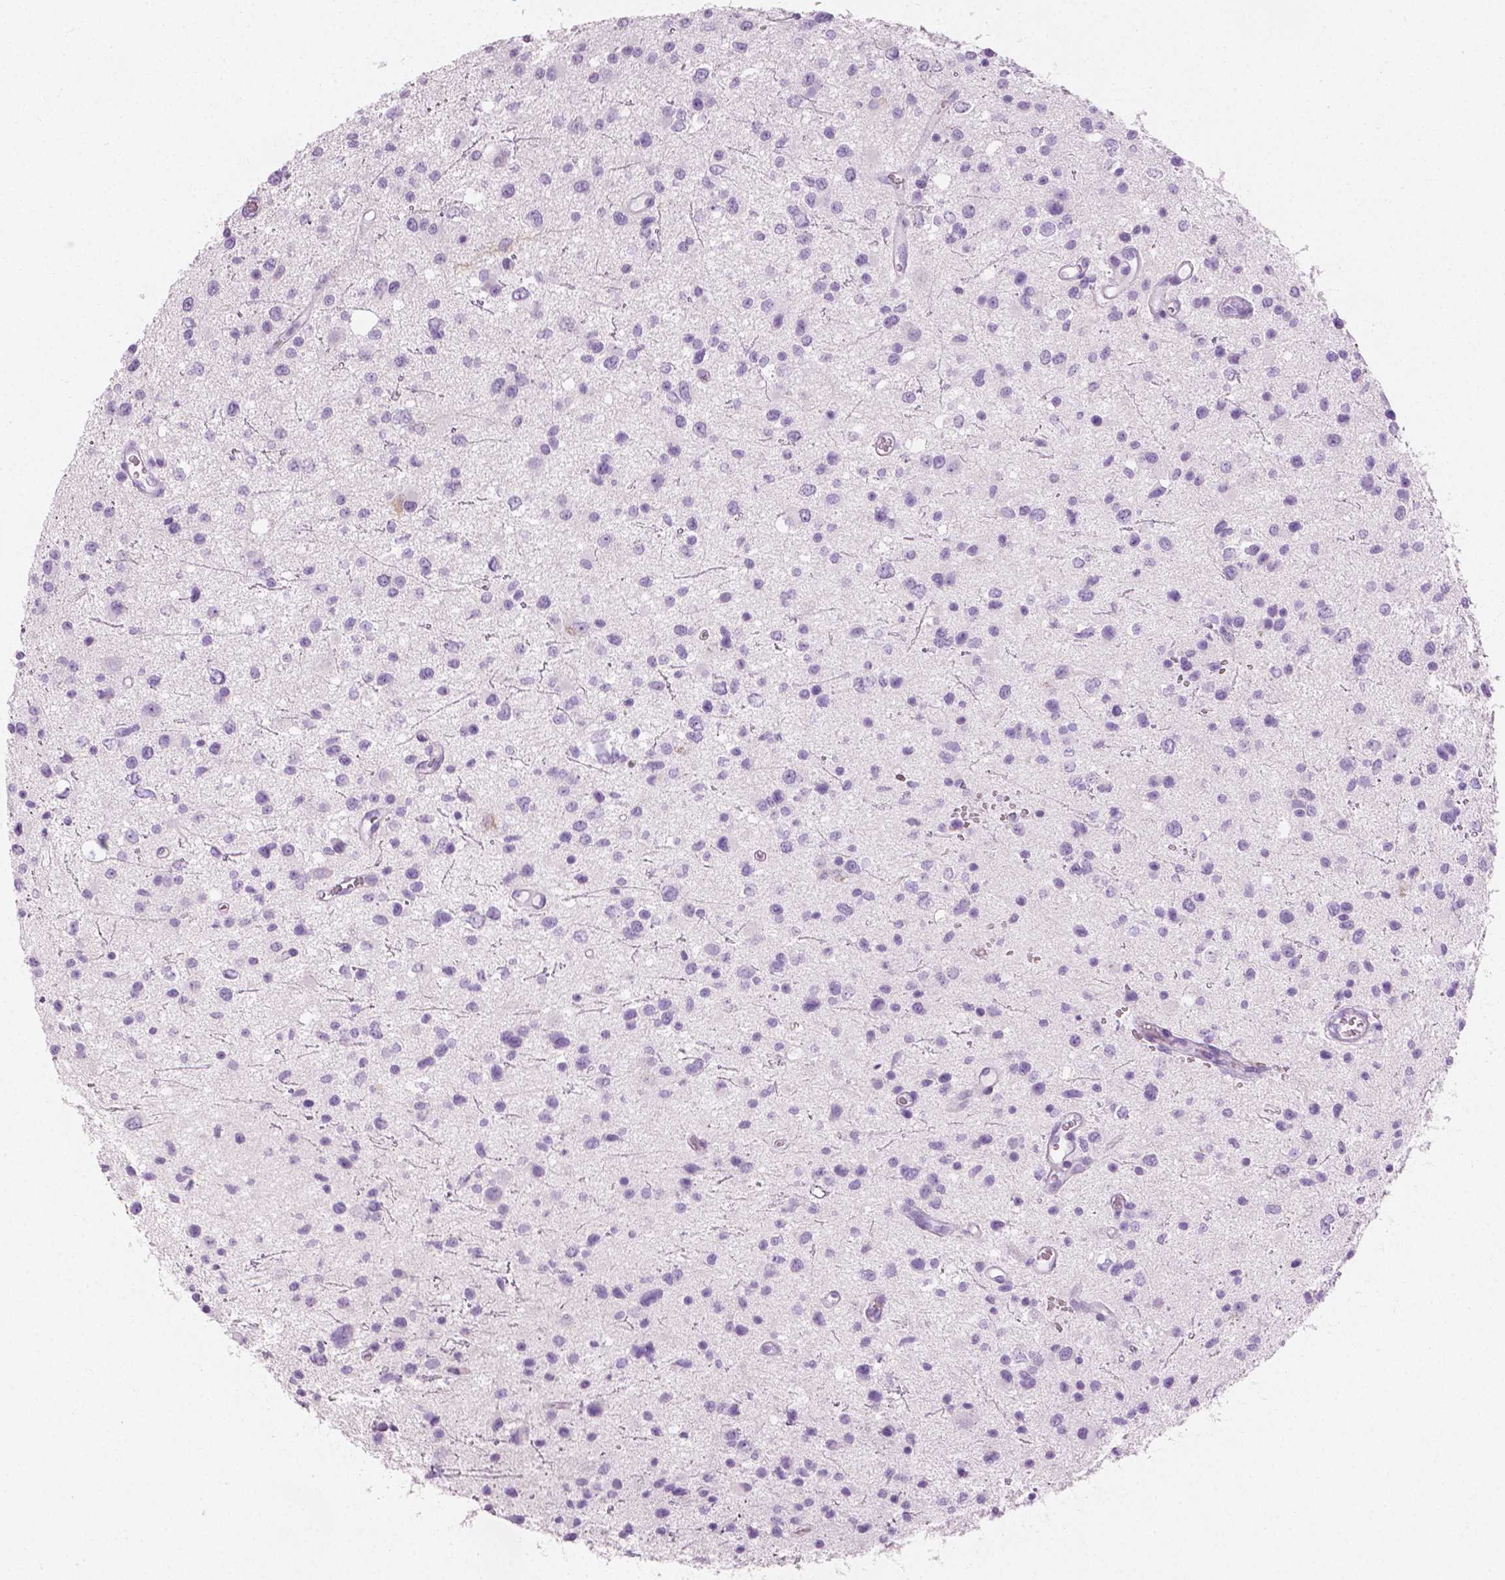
{"staining": {"intensity": "negative", "quantity": "none", "location": "none"}, "tissue": "glioma", "cell_type": "Tumor cells", "image_type": "cancer", "snomed": [{"axis": "morphology", "description": "Glioma, malignant, Low grade"}, {"axis": "topography", "description": "Brain"}], "caption": "High power microscopy image of an IHC photomicrograph of malignant glioma (low-grade), revealing no significant staining in tumor cells.", "gene": "PLIN4", "patient": {"sex": "male", "age": 43}}